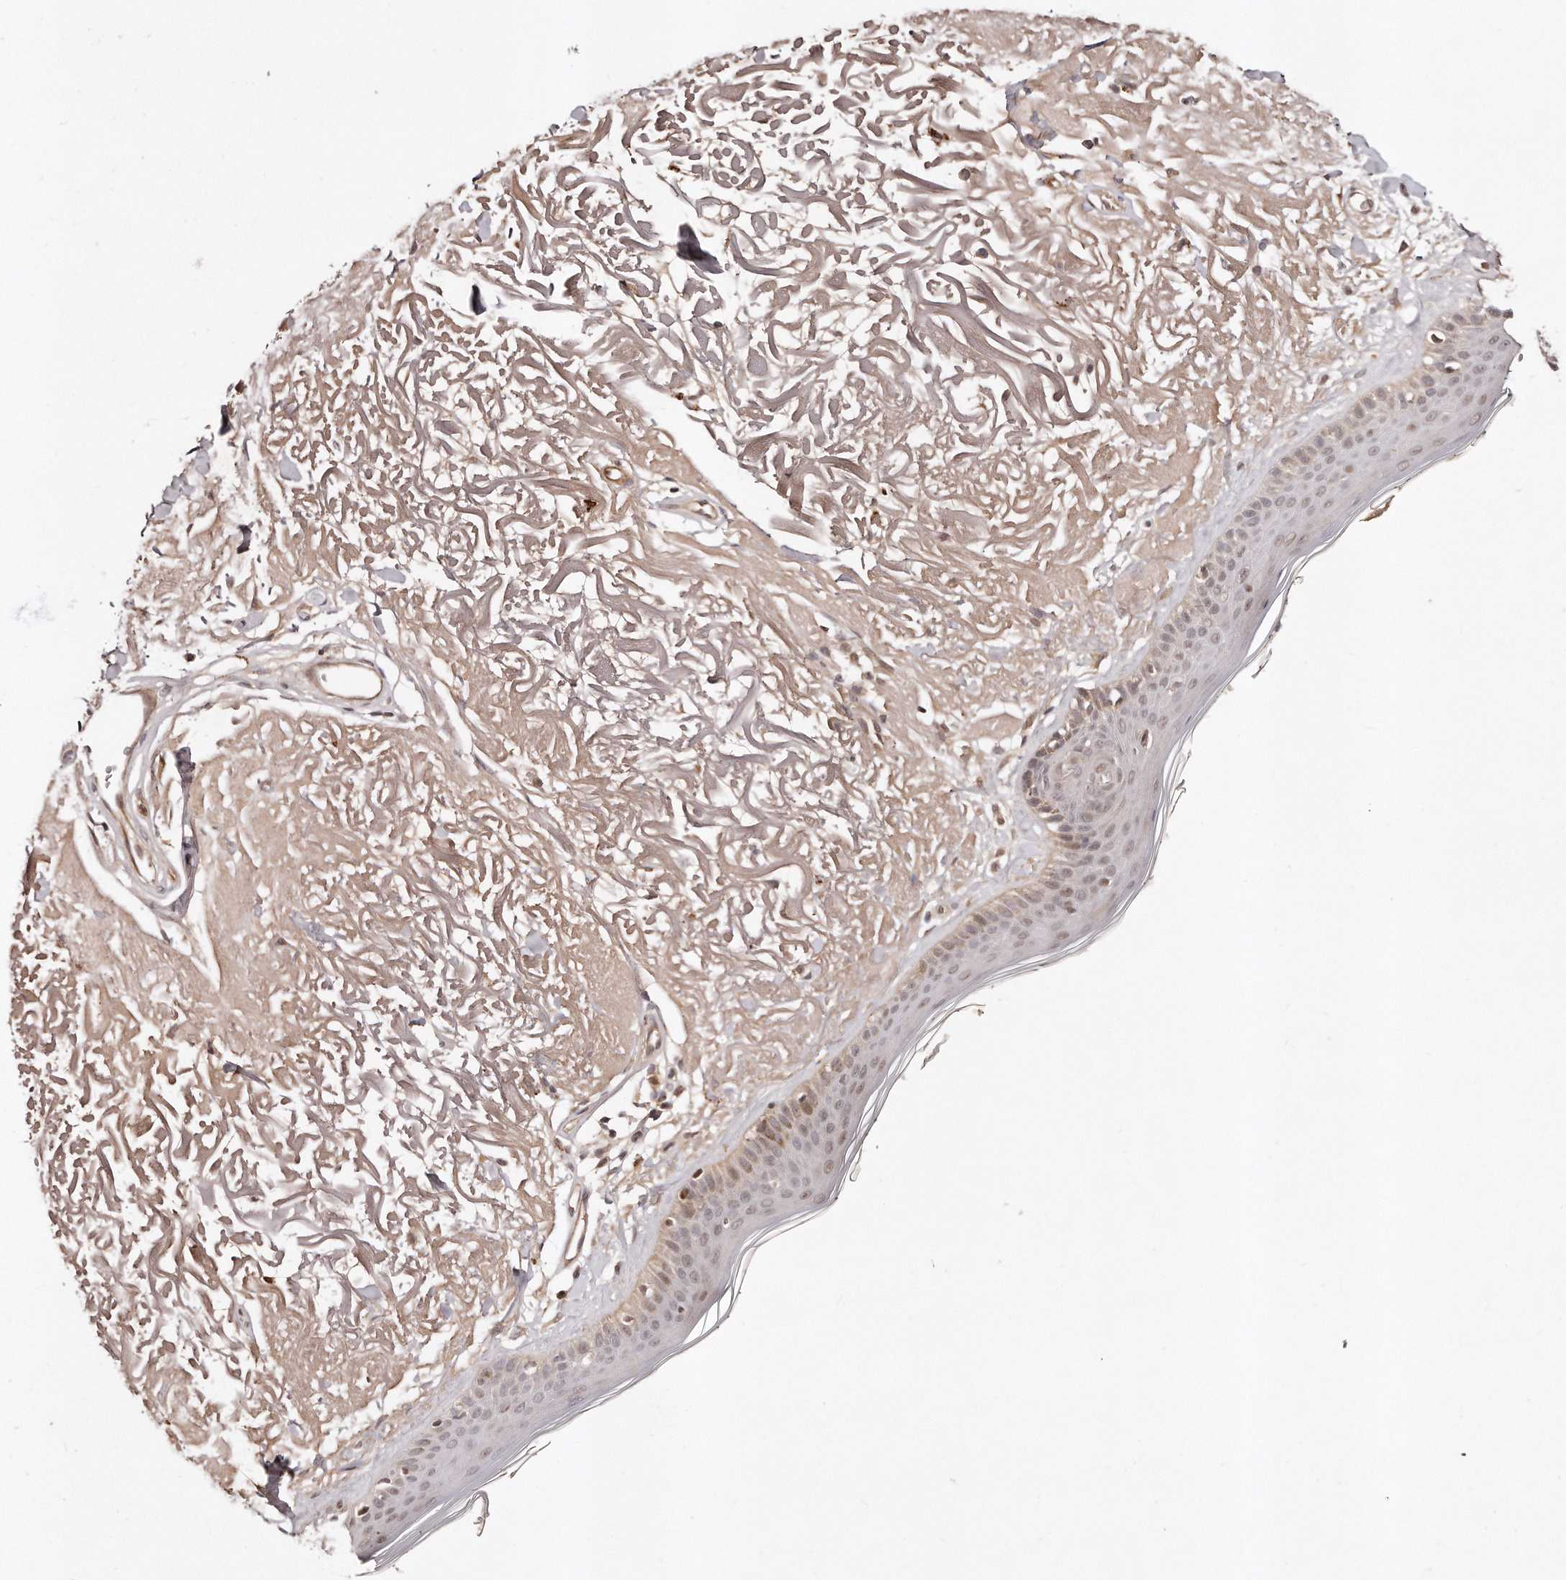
{"staining": {"intensity": "negative", "quantity": "none", "location": "none"}, "tissue": "skin", "cell_type": "Fibroblasts", "image_type": "normal", "snomed": [{"axis": "morphology", "description": "Normal tissue, NOS"}, {"axis": "topography", "description": "Skin"}, {"axis": "topography", "description": "Skeletal muscle"}], "caption": "This is an immunohistochemistry (IHC) micrograph of benign skin. There is no staining in fibroblasts.", "gene": "SOX4", "patient": {"sex": "male", "age": 83}}